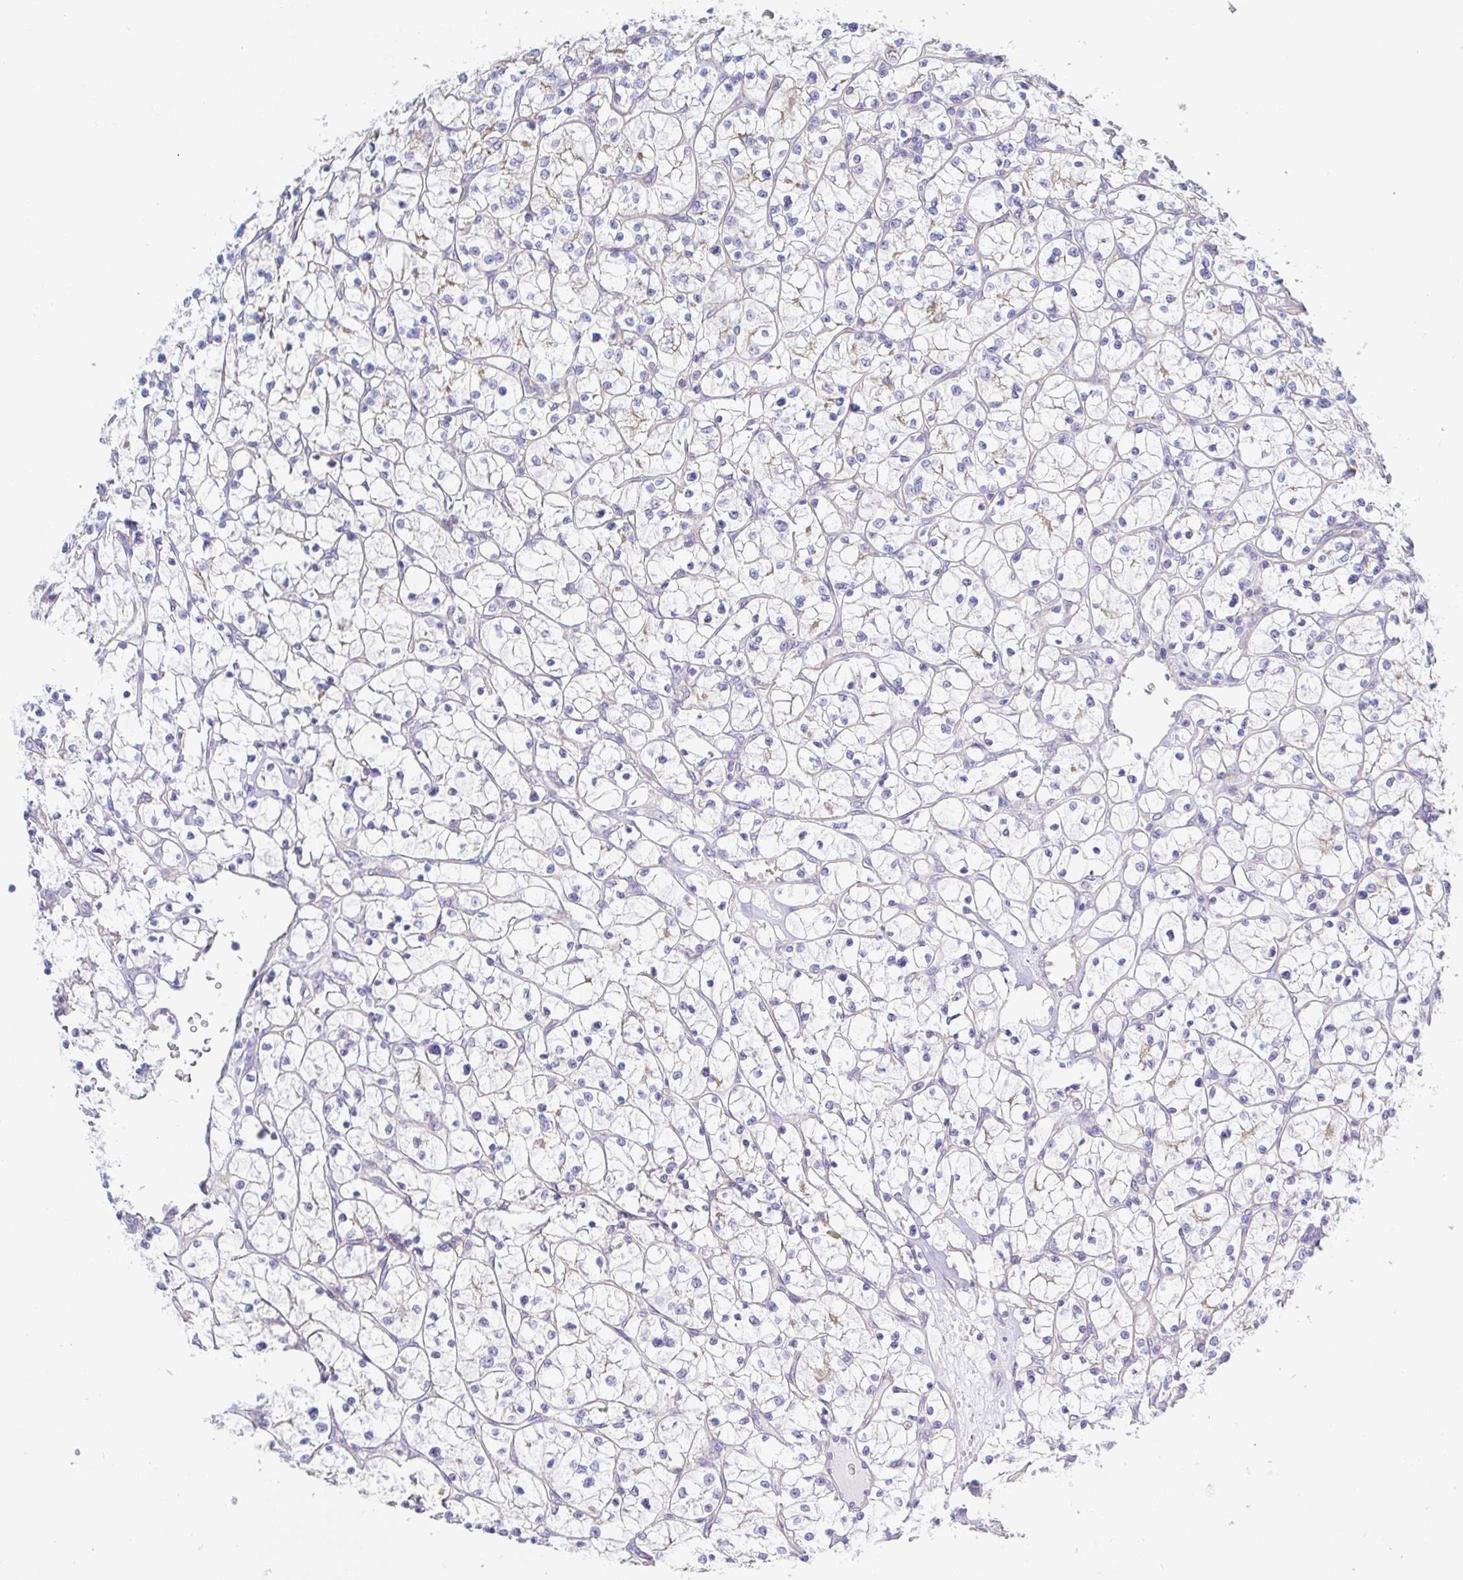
{"staining": {"intensity": "moderate", "quantity": "<25%", "location": "cytoplasmic/membranous"}, "tissue": "renal cancer", "cell_type": "Tumor cells", "image_type": "cancer", "snomed": [{"axis": "morphology", "description": "Adenocarcinoma, NOS"}, {"axis": "topography", "description": "Kidney"}], "caption": "IHC staining of renal cancer, which shows low levels of moderate cytoplasmic/membranous expression in approximately <25% of tumor cells indicating moderate cytoplasmic/membranous protein expression. The staining was performed using DAB (3,3'-diaminobenzidine) (brown) for protein detection and nuclei were counterstained in hematoxylin (blue).", "gene": "ARL4D", "patient": {"sex": "female", "age": 64}}